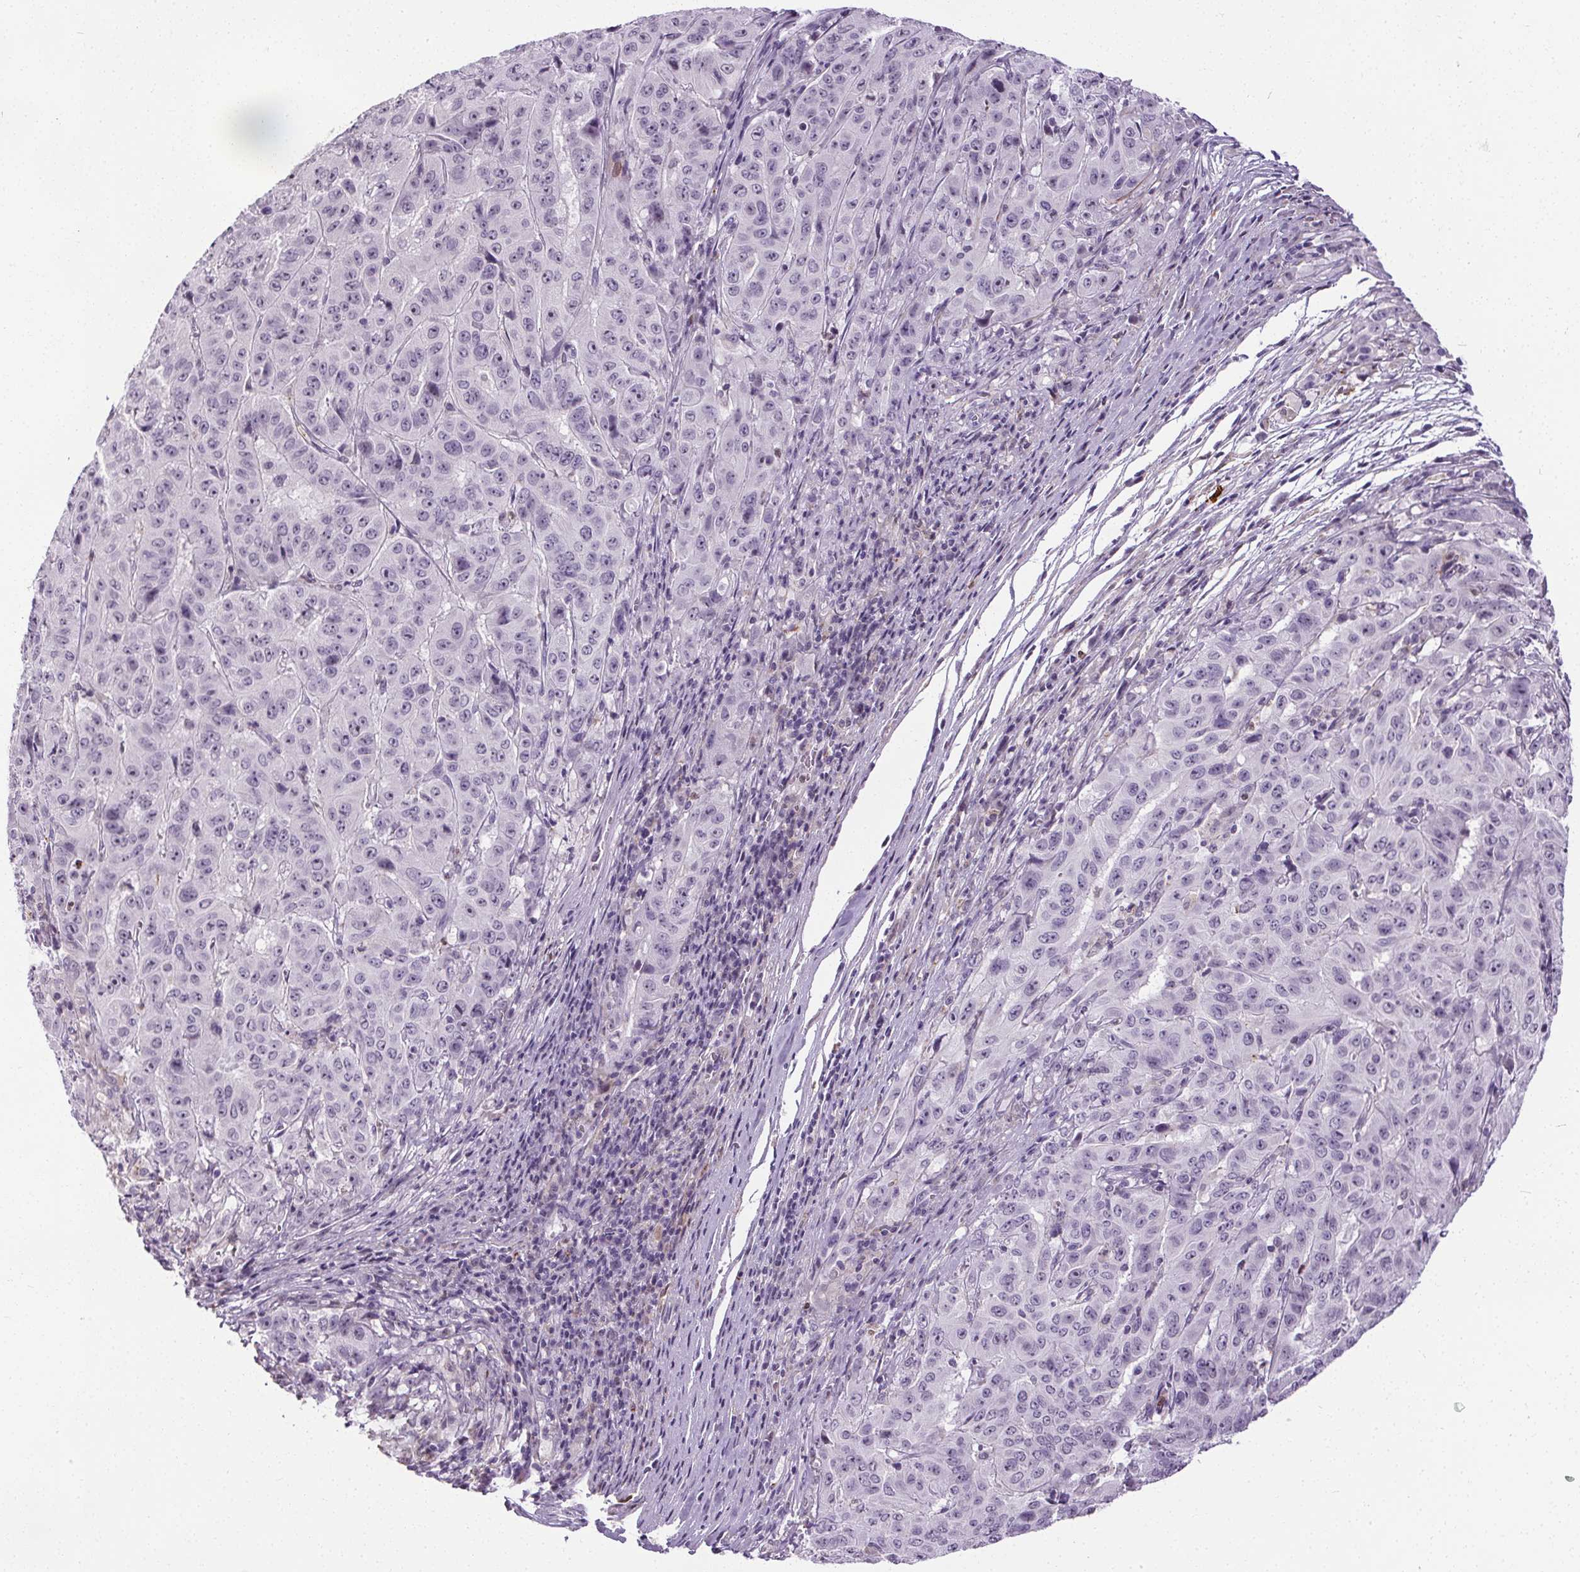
{"staining": {"intensity": "negative", "quantity": "none", "location": "none"}, "tissue": "pancreatic cancer", "cell_type": "Tumor cells", "image_type": "cancer", "snomed": [{"axis": "morphology", "description": "Adenocarcinoma, NOS"}, {"axis": "topography", "description": "Pancreas"}], "caption": "Adenocarcinoma (pancreatic) was stained to show a protein in brown. There is no significant positivity in tumor cells.", "gene": "TMEM240", "patient": {"sex": "male", "age": 63}}